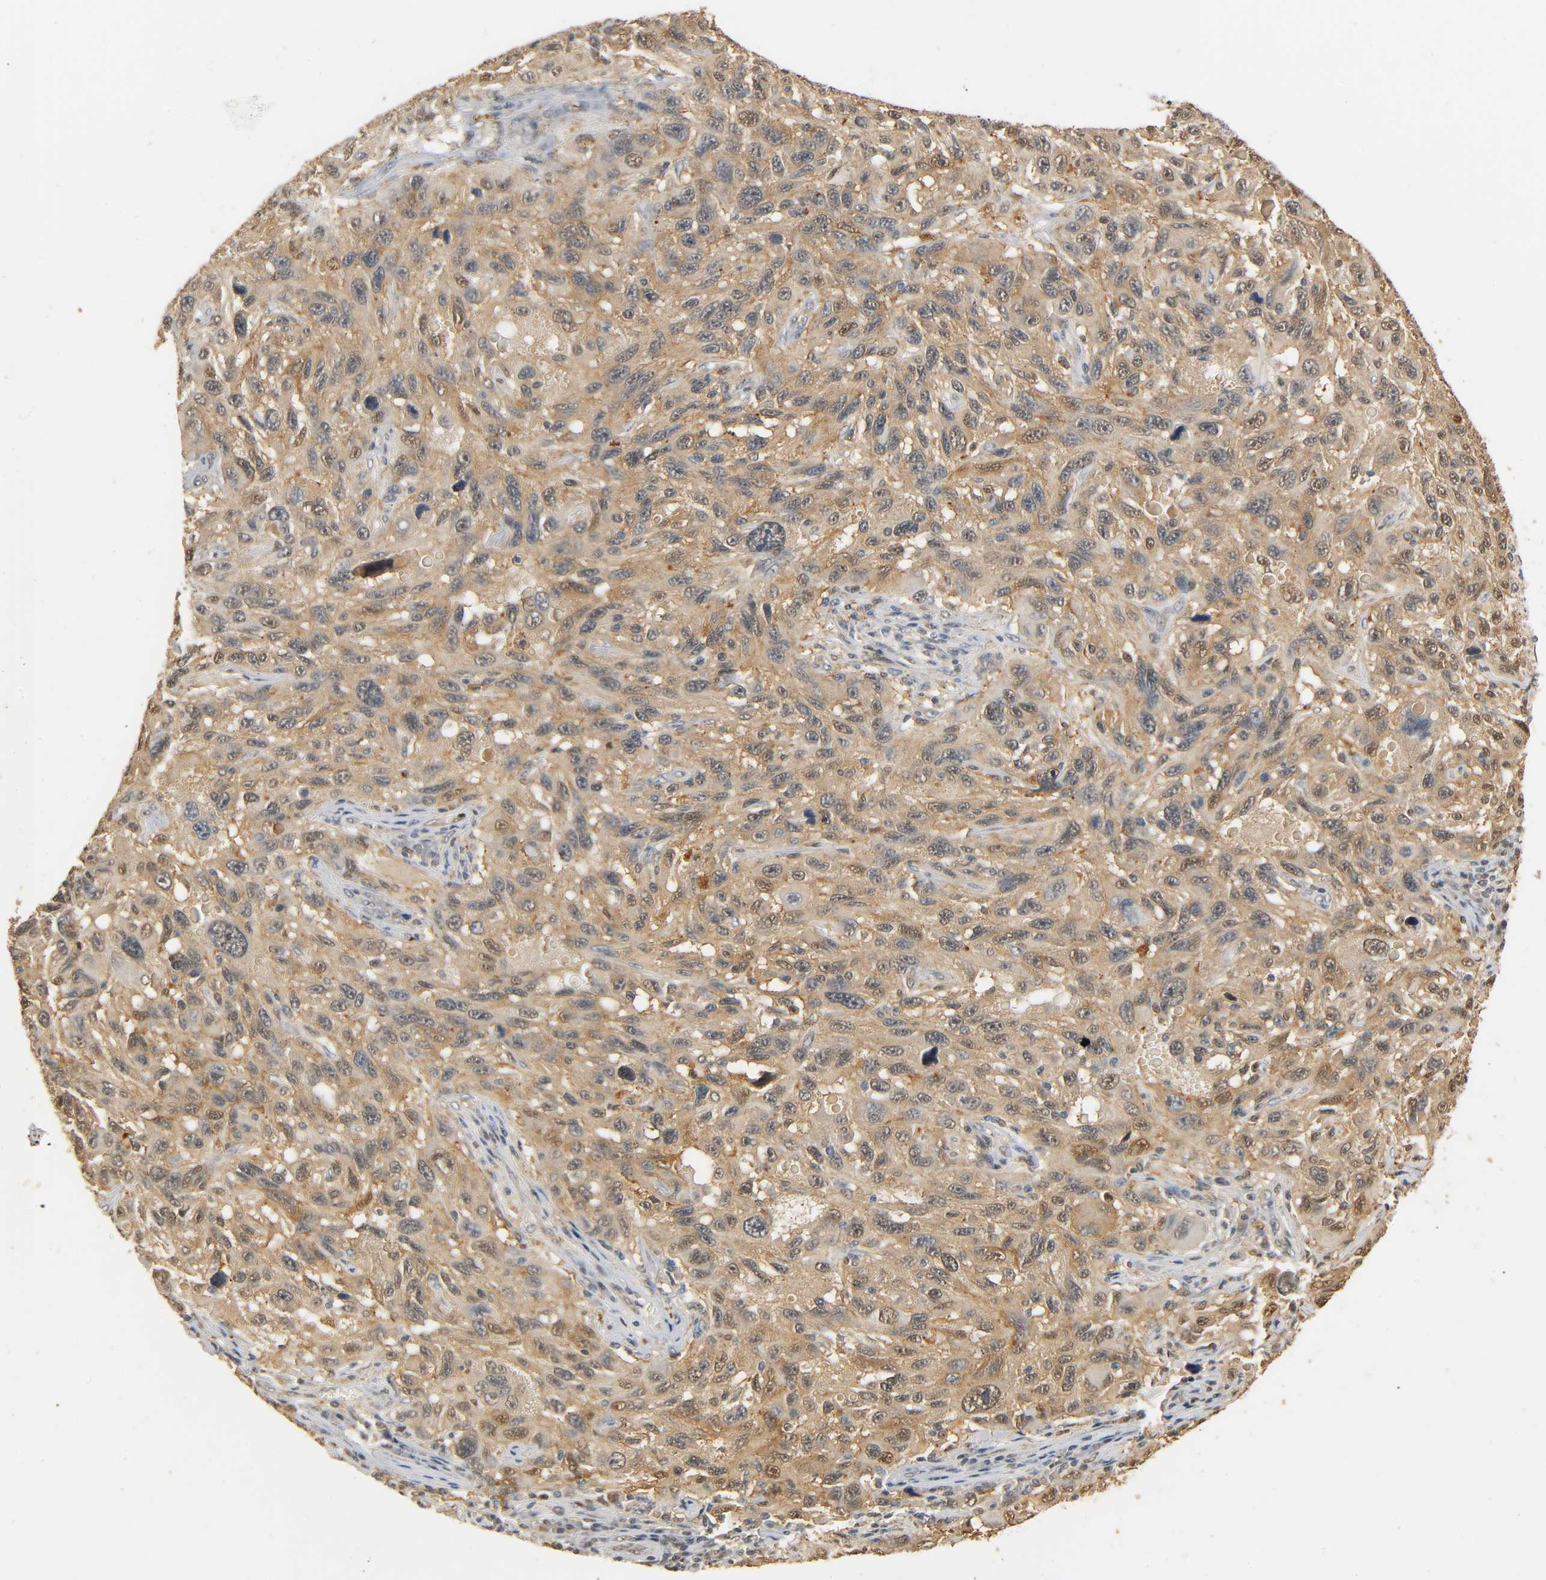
{"staining": {"intensity": "moderate", "quantity": ">75%", "location": "cytoplasmic/membranous"}, "tissue": "melanoma", "cell_type": "Tumor cells", "image_type": "cancer", "snomed": [{"axis": "morphology", "description": "Malignant melanoma, NOS"}, {"axis": "topography", "description": "Skin"}], "caption": "High-magnification brightfield microscopy of melanoma stained with DAB (3,3'-diaminobenzidine) (brown) and counterstained with hematoxylin (blue). tumor cells exhibit moderate cytoplasmic/membranous positivity is seen in about>75% of cells. The protein of interest is stained brown, and the nuclei are stained in blue (DAB (3,3'-diaminobenzidine) IHC with brightfield microscopy, high magnification).", "gene": "ZFPM2", "patient": {"sex": "male", "age": 53}}